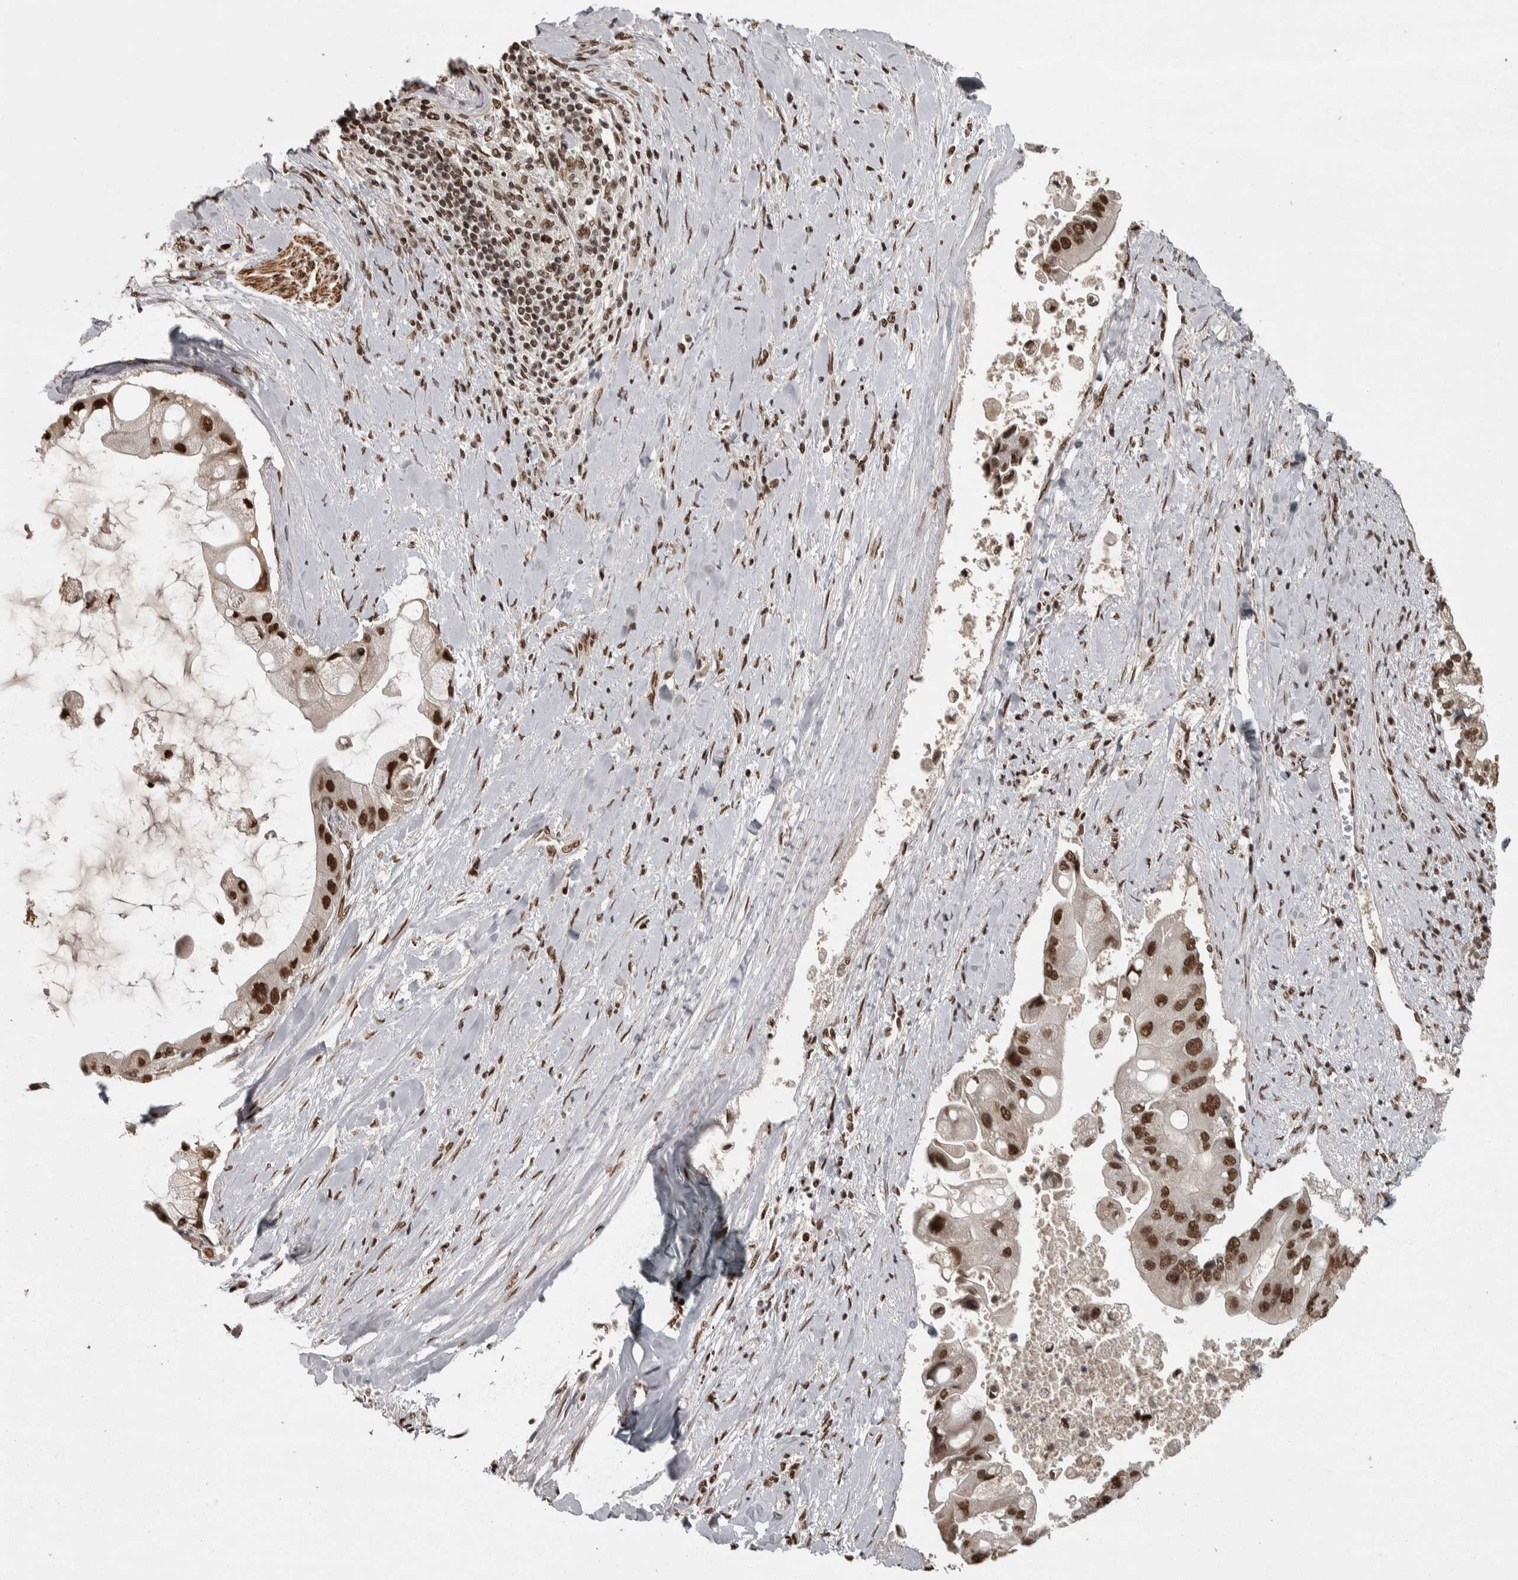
{"staining": {"intensity": "strong", "quantity": ">75%", "location": "nuclear"}, "tissue": "liver cancer", "cell_type": "Tumor cells", "image_type": "cancer", "snomed": [{"axis": "morphology", "description": "Cholangiocarcinoma"}, {"axis": "topography", "description": "Liver"}], "caption": "About >75% of tumor cells in cholangiocarcinoma (liver) reveal strong nuclear protein expression as visualized by brown immunohistochemical staining.", "gene": "ZFHX4", "patient": {"sex": "male", "age": 50}}